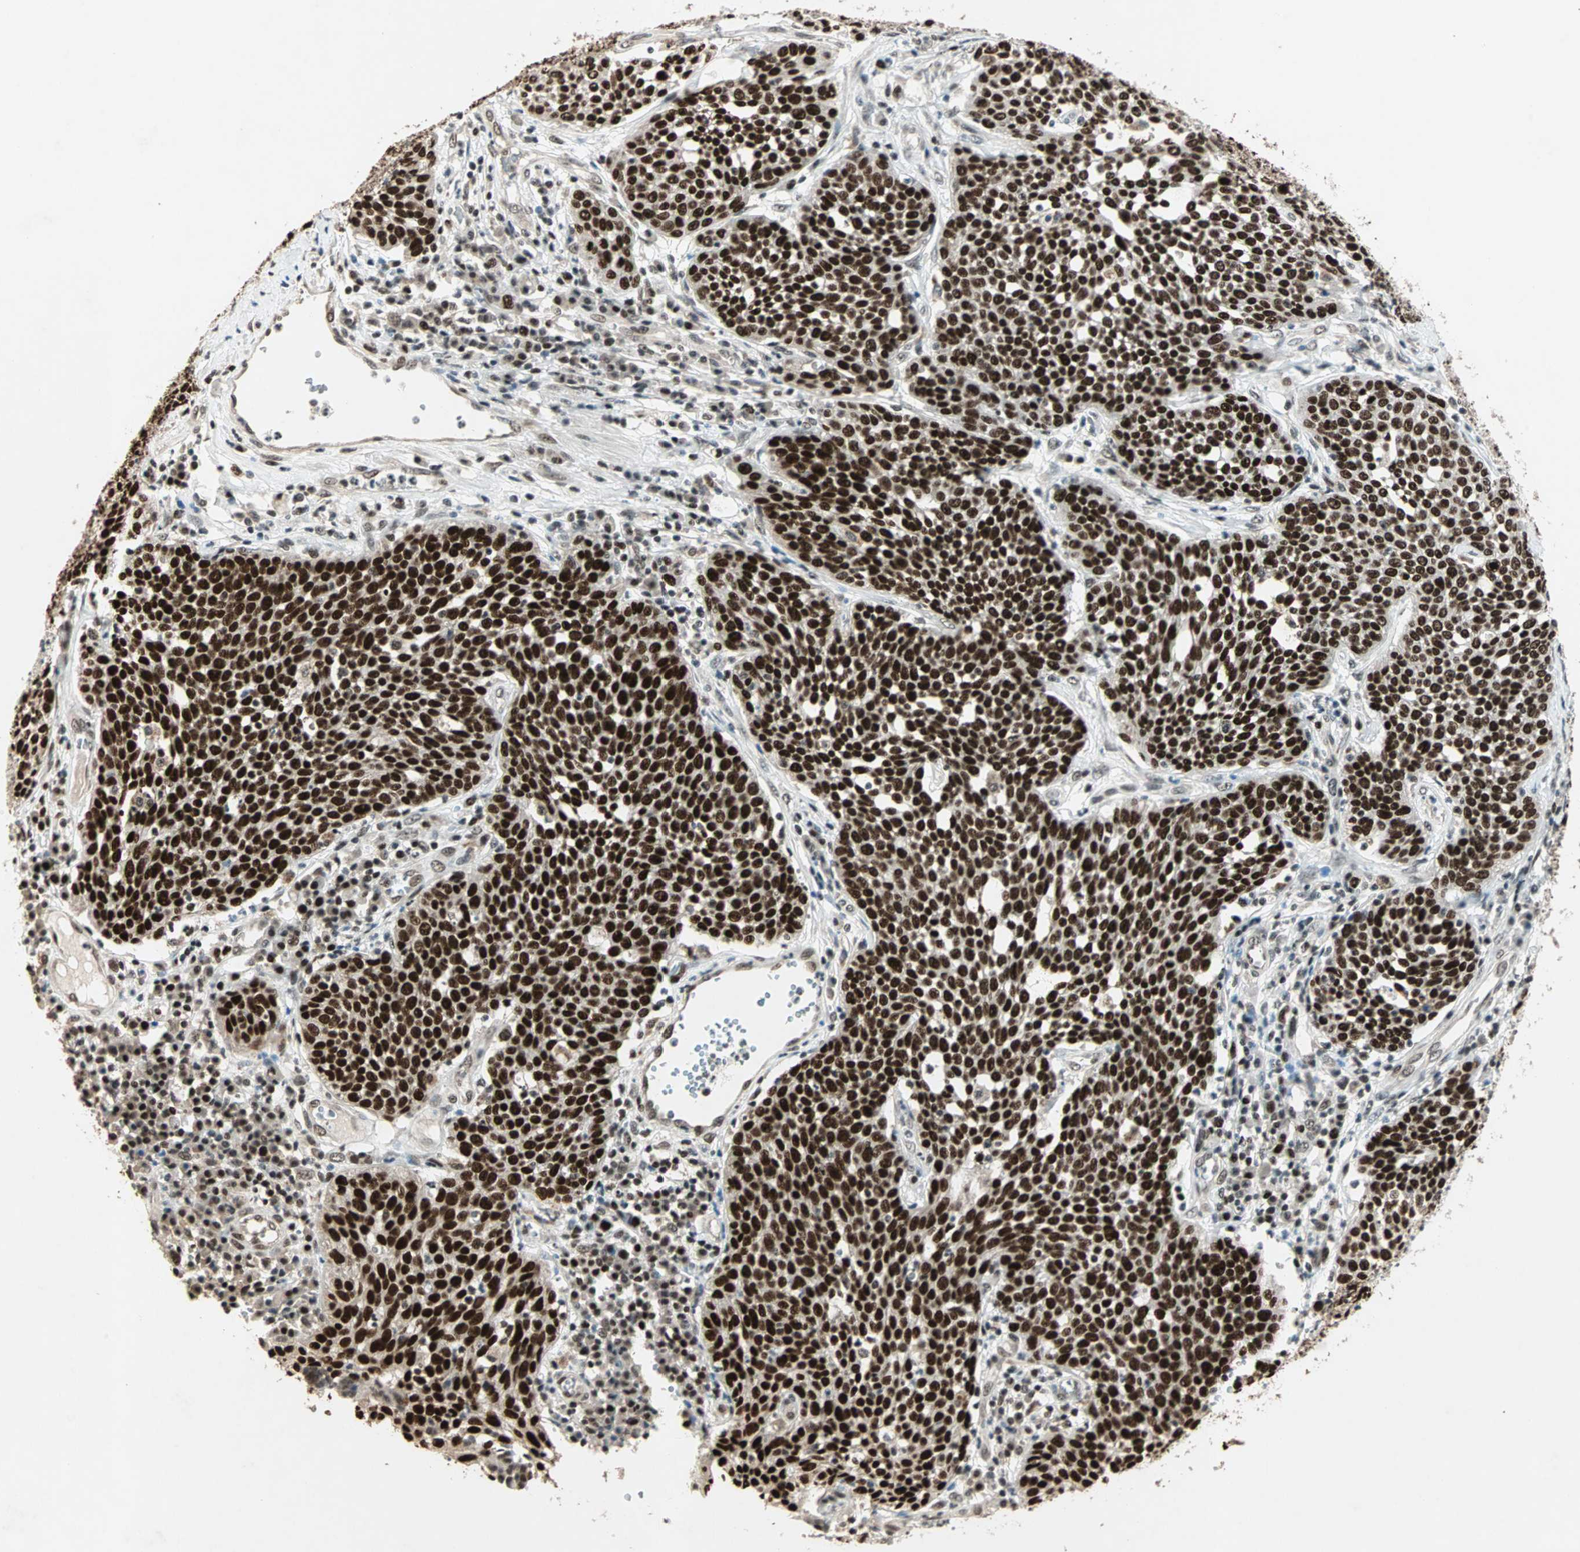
{"staining": {"intensity": "strong", "quantity": ">75%", "location": "nuclear"}, "tissue": "cervical cancer", "cell_type": "Tumor cells", "image_type": "cancer", "snomed": [{"axis": "morphology", "description": "Squamous cell carcinoma, NOS"}, {"axis": "topography", "description": "Cervix"}], "caption": "The immunohistochemical stain labels strong nuclear positivity in tumor cells of cervical cancer (squamous cell carcinoma) tissue.", "gene": "MDC1", "patient": {"sex": "female", "age": 34}}